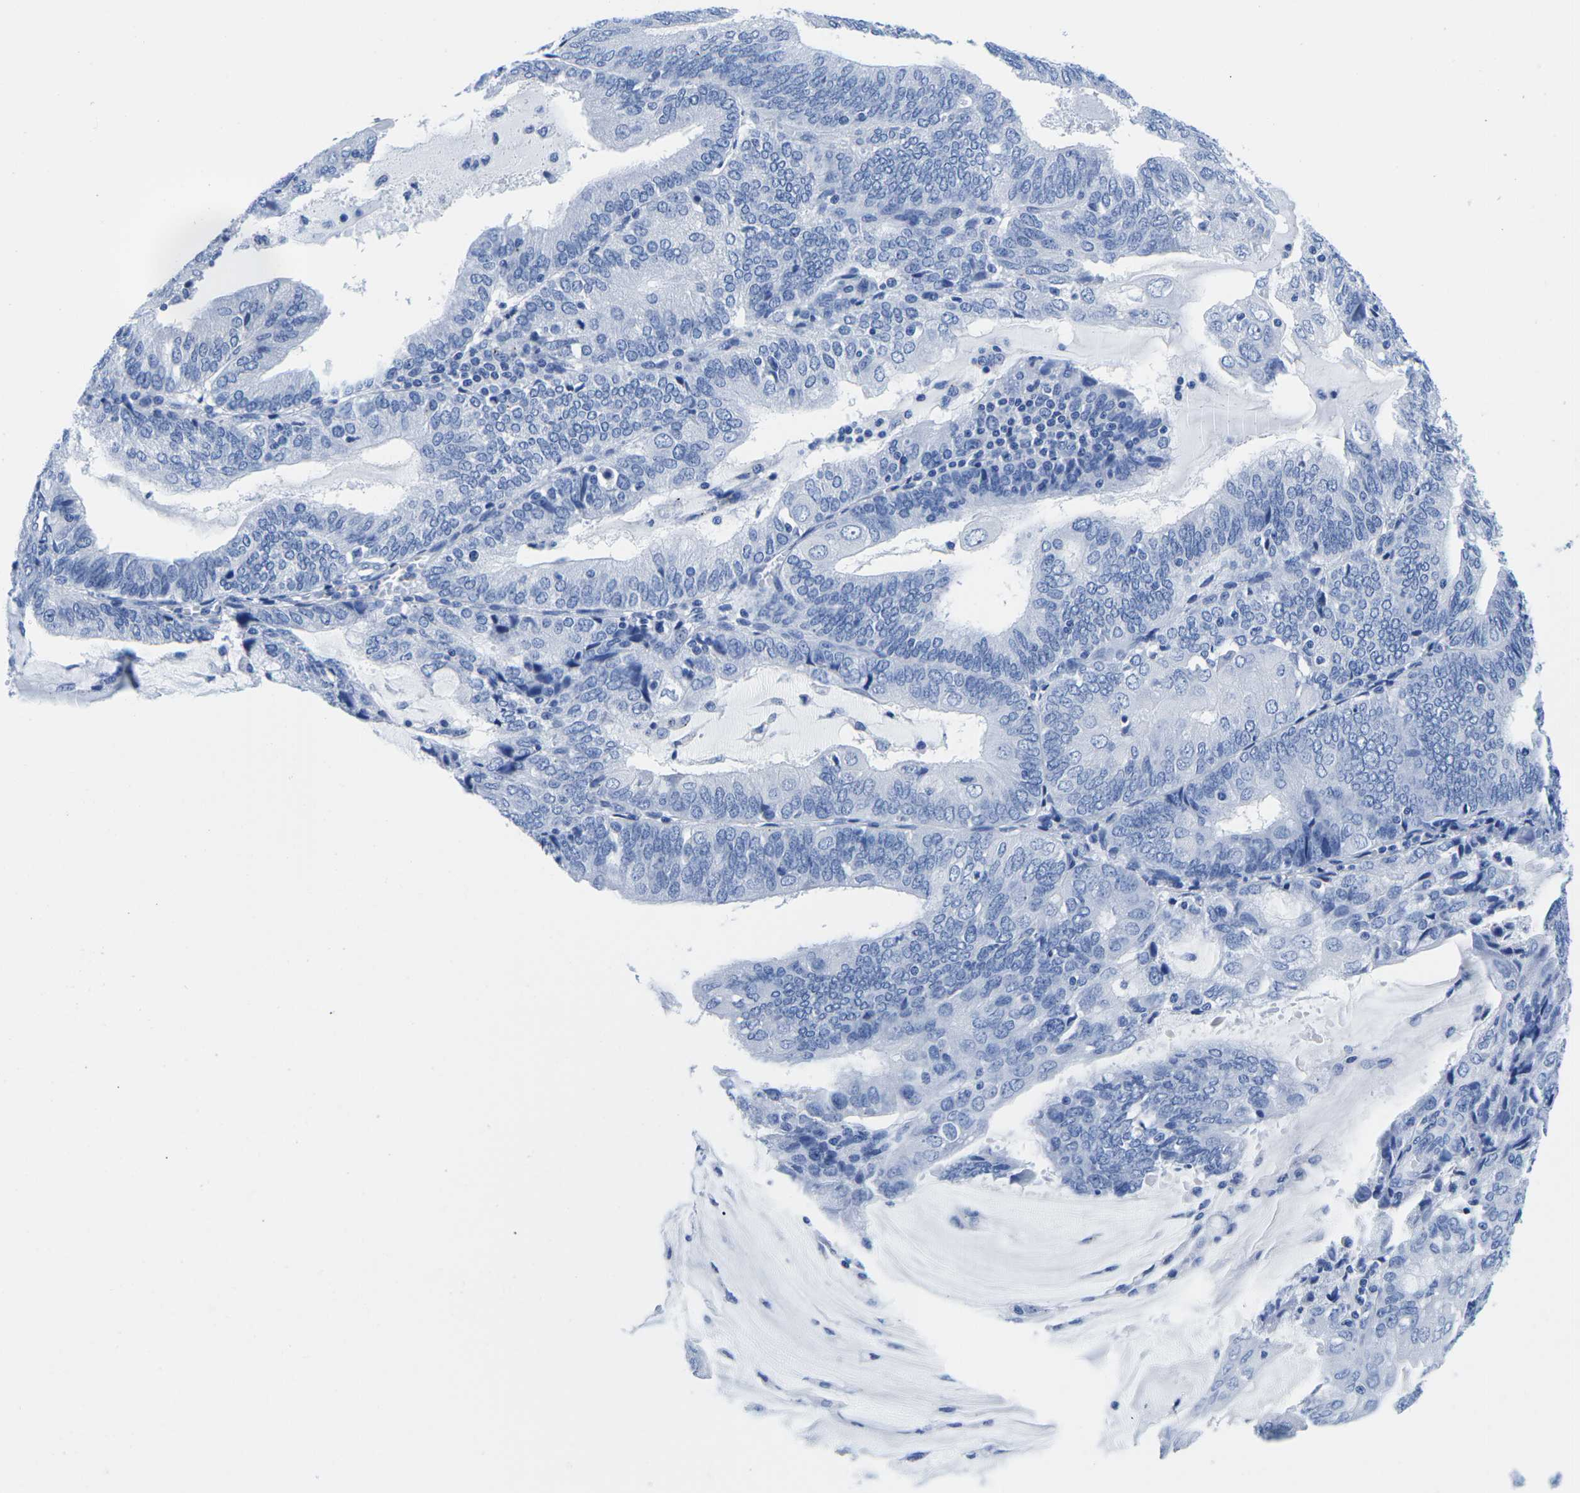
{"staining": {"intensity": "negative", "quantity": "none", "location": "none"}, "tissue": "endometrial cancer", "cell_type": "Tumor cells", "image_type": "cancer", "snomed": [{"axis": "morphology", "description": "Adenocarcinoma, NOS"}, {"axis": "topography", "description": "Endometrium"}], "caption": "Immunohistochemical staining of endometrial cancer (adenocarcinoma) shows no significant positivity in tumor cells.", "gene": "CYP1A2", "patient": {"sex": "female", "age": 81}}